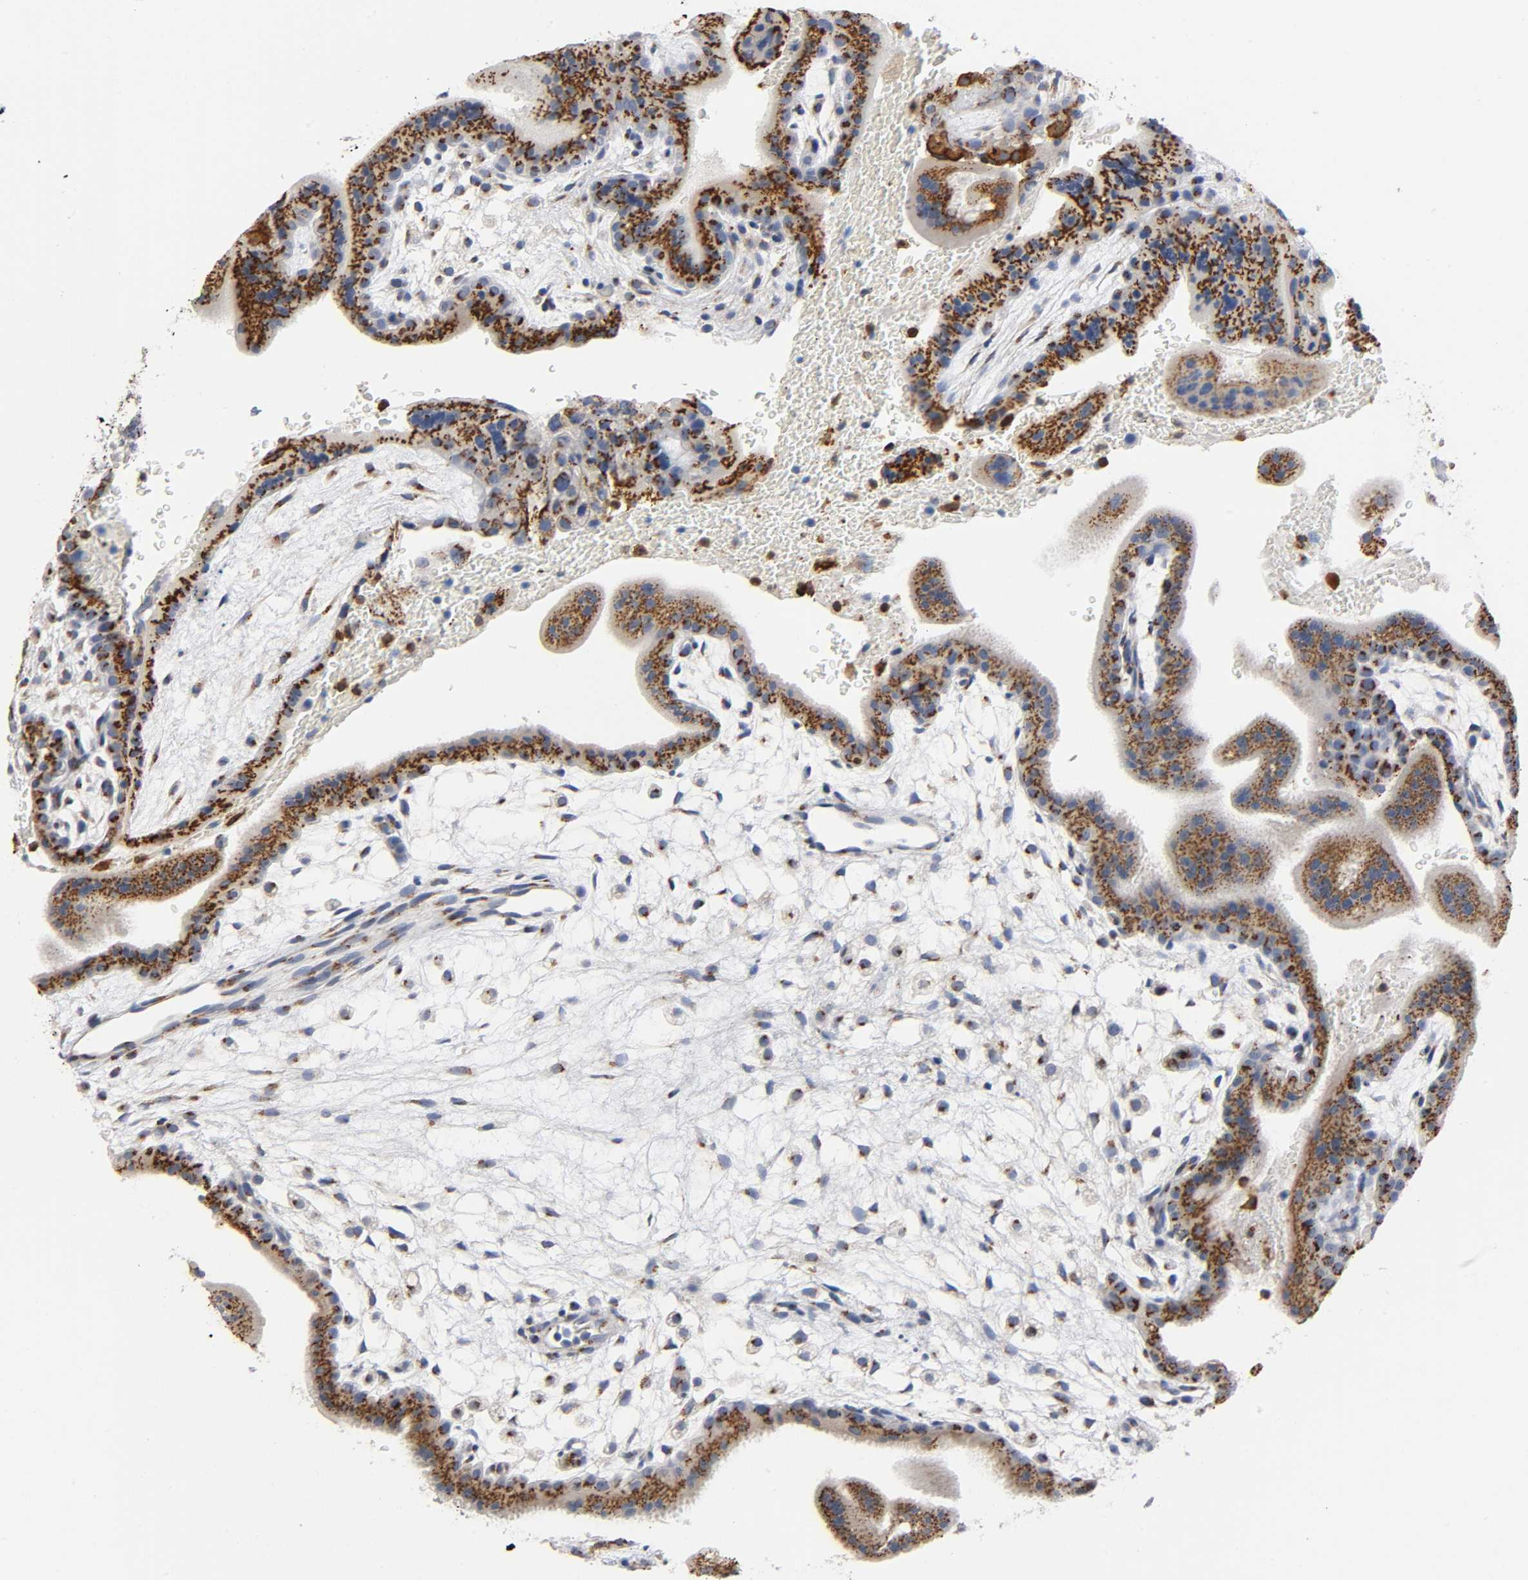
{"staining": {"intensity": "strong", "quantity": ">75%", "location": "cytoplasmic/membranous"}, "tissue": "placenta", "cell_type": "Trophoblastic cells", "image_type": "normal", "snomed": [{"axis": "morphology", "description": "Normal tissue, NOS"}, {"axis": "topography", "description": "Placenta"}], "caption": "Strong cytoplasmic/membranous positivity for a protein is seen in about >75% of trophoblastic cells of unremarkable placenta using immunohistochemistry (IHC).", "gene": "CAPN10", "patient": {"sex": "female", "age": 35}}